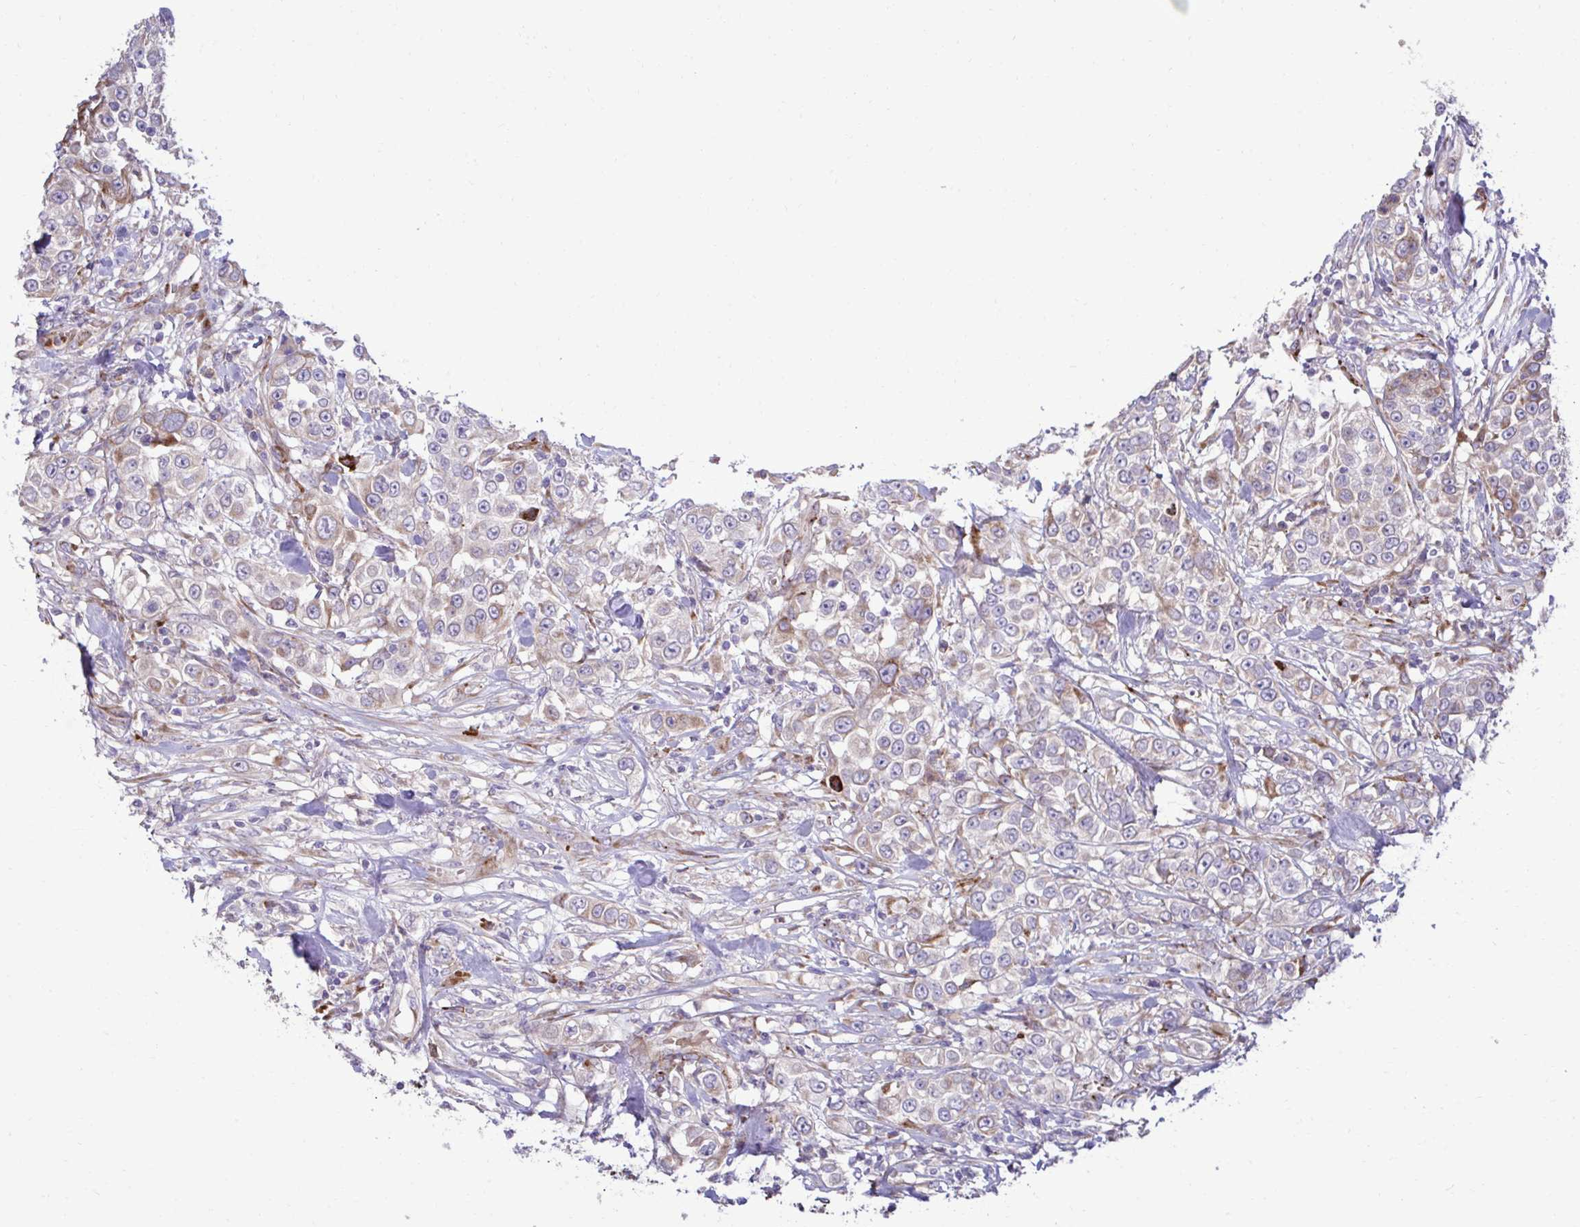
{"staining": {"intensity": "moderate", "quantity": "<25%", "location": "cytoplasmic/membranous"}, "tissue": "urothelial cancer", "cell_type": "Tumor cells", "image_type": "cancer", "snomed": [{"axis": "morphology", "description": "Urothelial carcinoma, High grade"}, {"axis": "topography", "description": "Urinary bladder"}], "caption": "Moderate cytoplasmic/membranous expression for a protein is appreciated in approximately <25% of tumor cells of urothelial cancer using immunohistochemistry.", "gene": "LIMS1", "patient": {"sex": "female", "age": 80}}